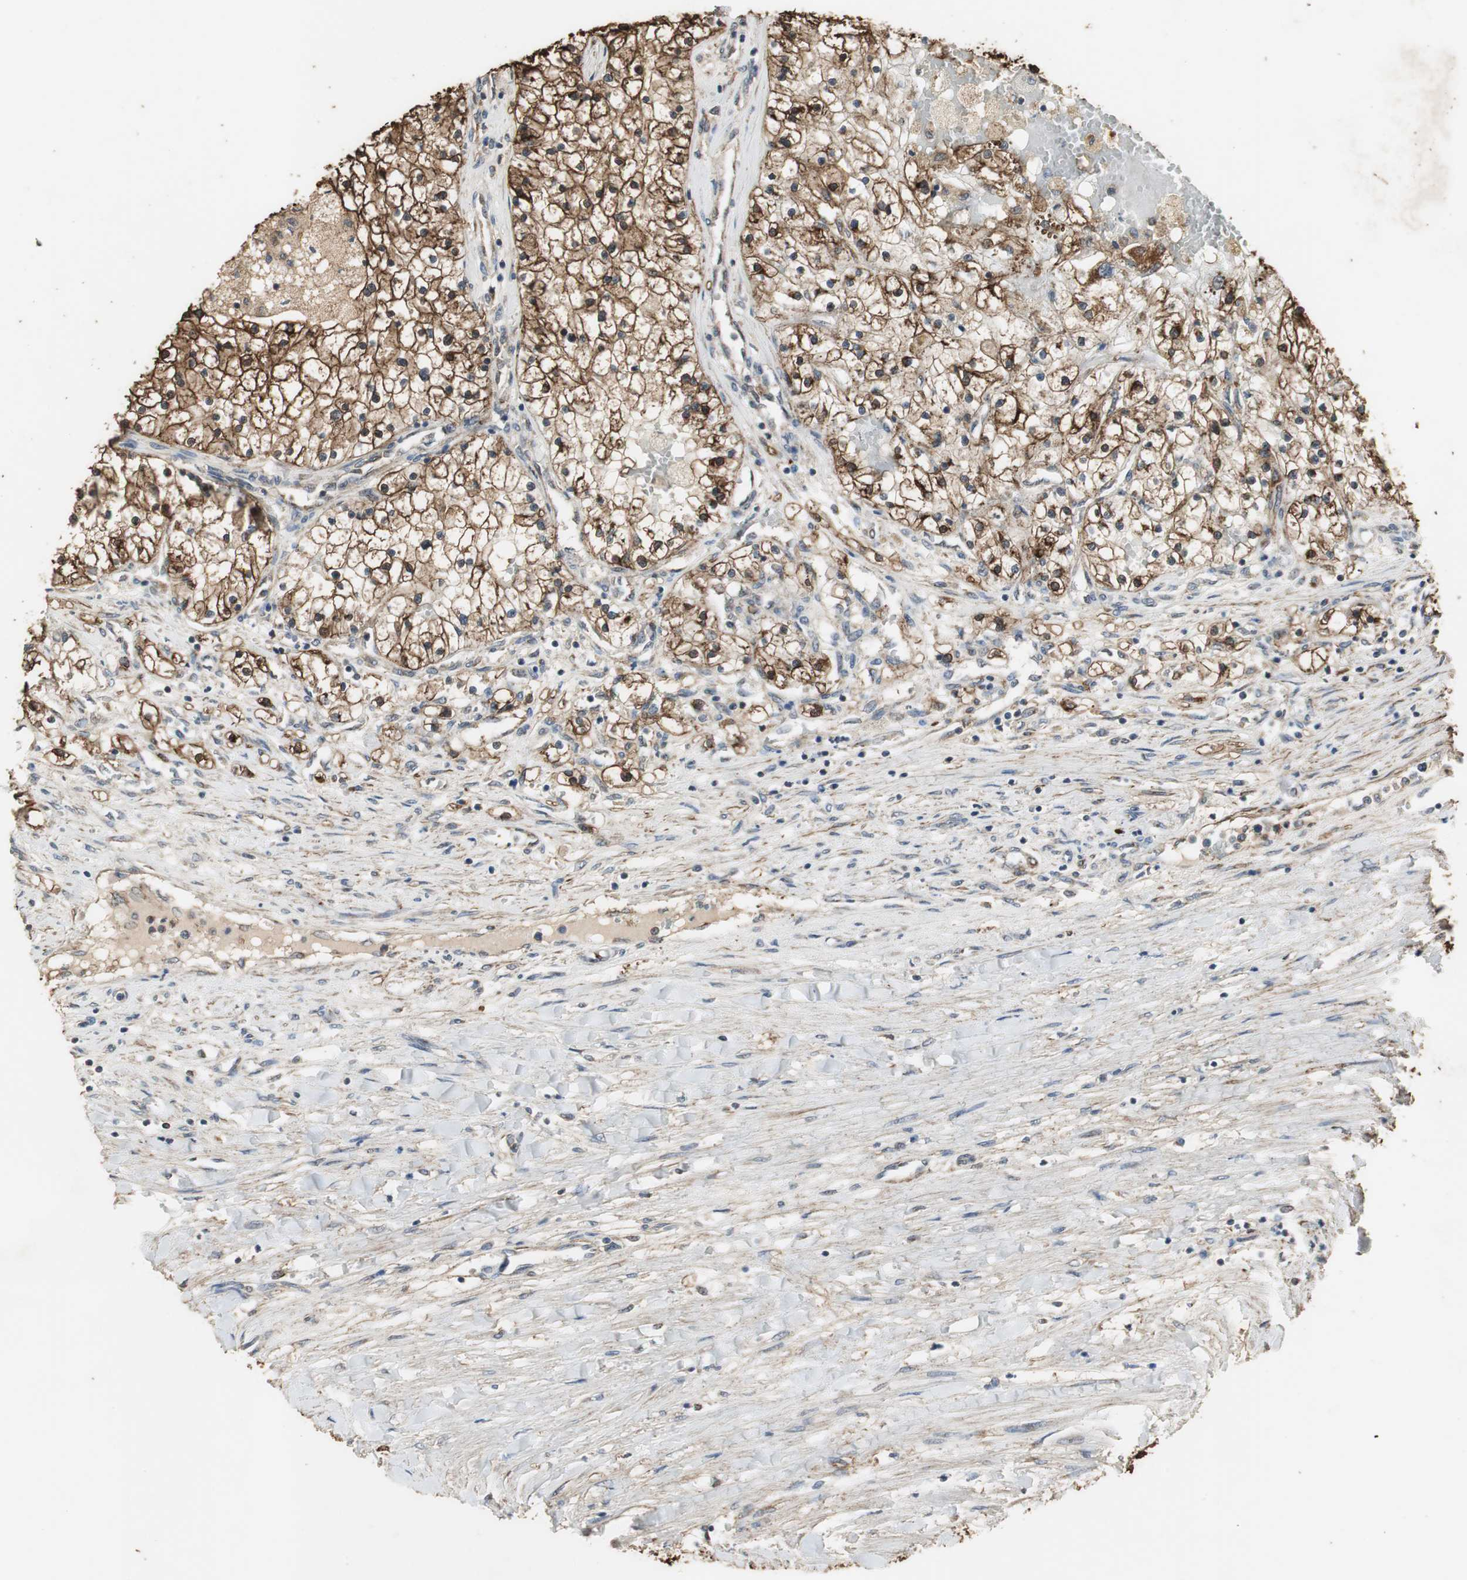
{"staining": {"intensity": "strong", "quantity": ">75%", "location": "cytoplasmic/membranous,nuclear"}, "tissue": "renal cancer", "cell_type": "Tumor cells", "image_type": "cancer", "snomed": [{"axis": "morphology", "description": "Adenocarcinoma, NOS"}, {"axis": "topography", "description": "Kidney"}], "caption": "Tumor cells demonstrate high levels of strong cytoplasmic/membranous and nuclear positivity in approximately >75% of cells in human adenocarcinoma (renal).", "gene": "JTB", "patient": {"sex": "male", "age": 68}}